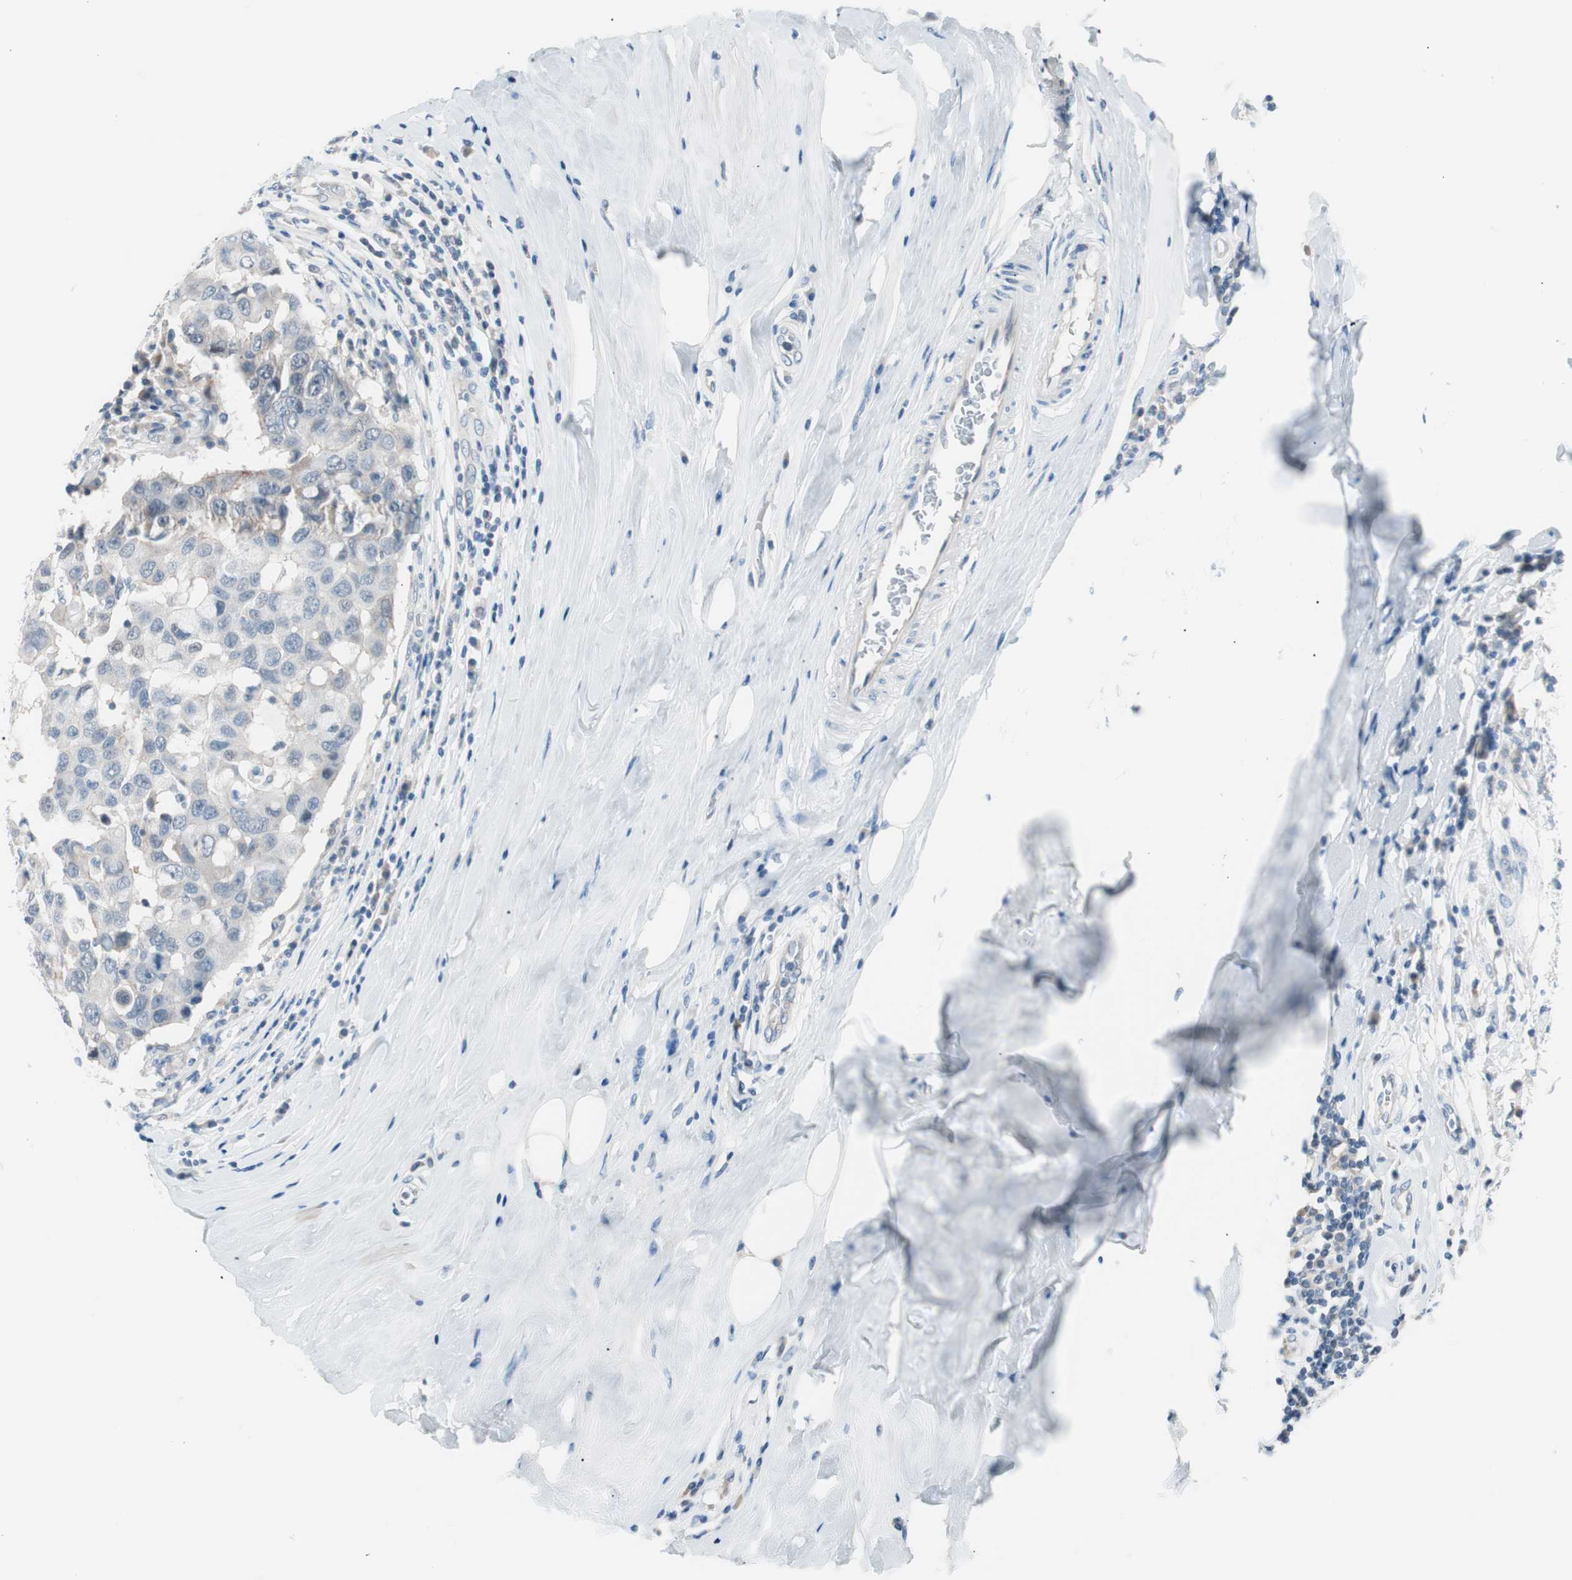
{"staining": {"intensity": "weak", "quantity": "<25%", "location": "cytoplasmic/membranous"}, "tissue": "breast cancer", "cell_type": "Tumor cells", "image_type": "cancer", "snomed": [{"axis": "morphology", "description": "Duct carcinoma"}, {"axis": "topography", "description": "Breast"}], "caption": "Histopathology image shows no significant protein expression in tumor cells of infiltrating ductal carcinoma (breast). (Immunohistochemistry (ihc), brightfield microscopy, high magnification).", "gene": "VIL1", "patient": {"sex": "female", "age": 27}}